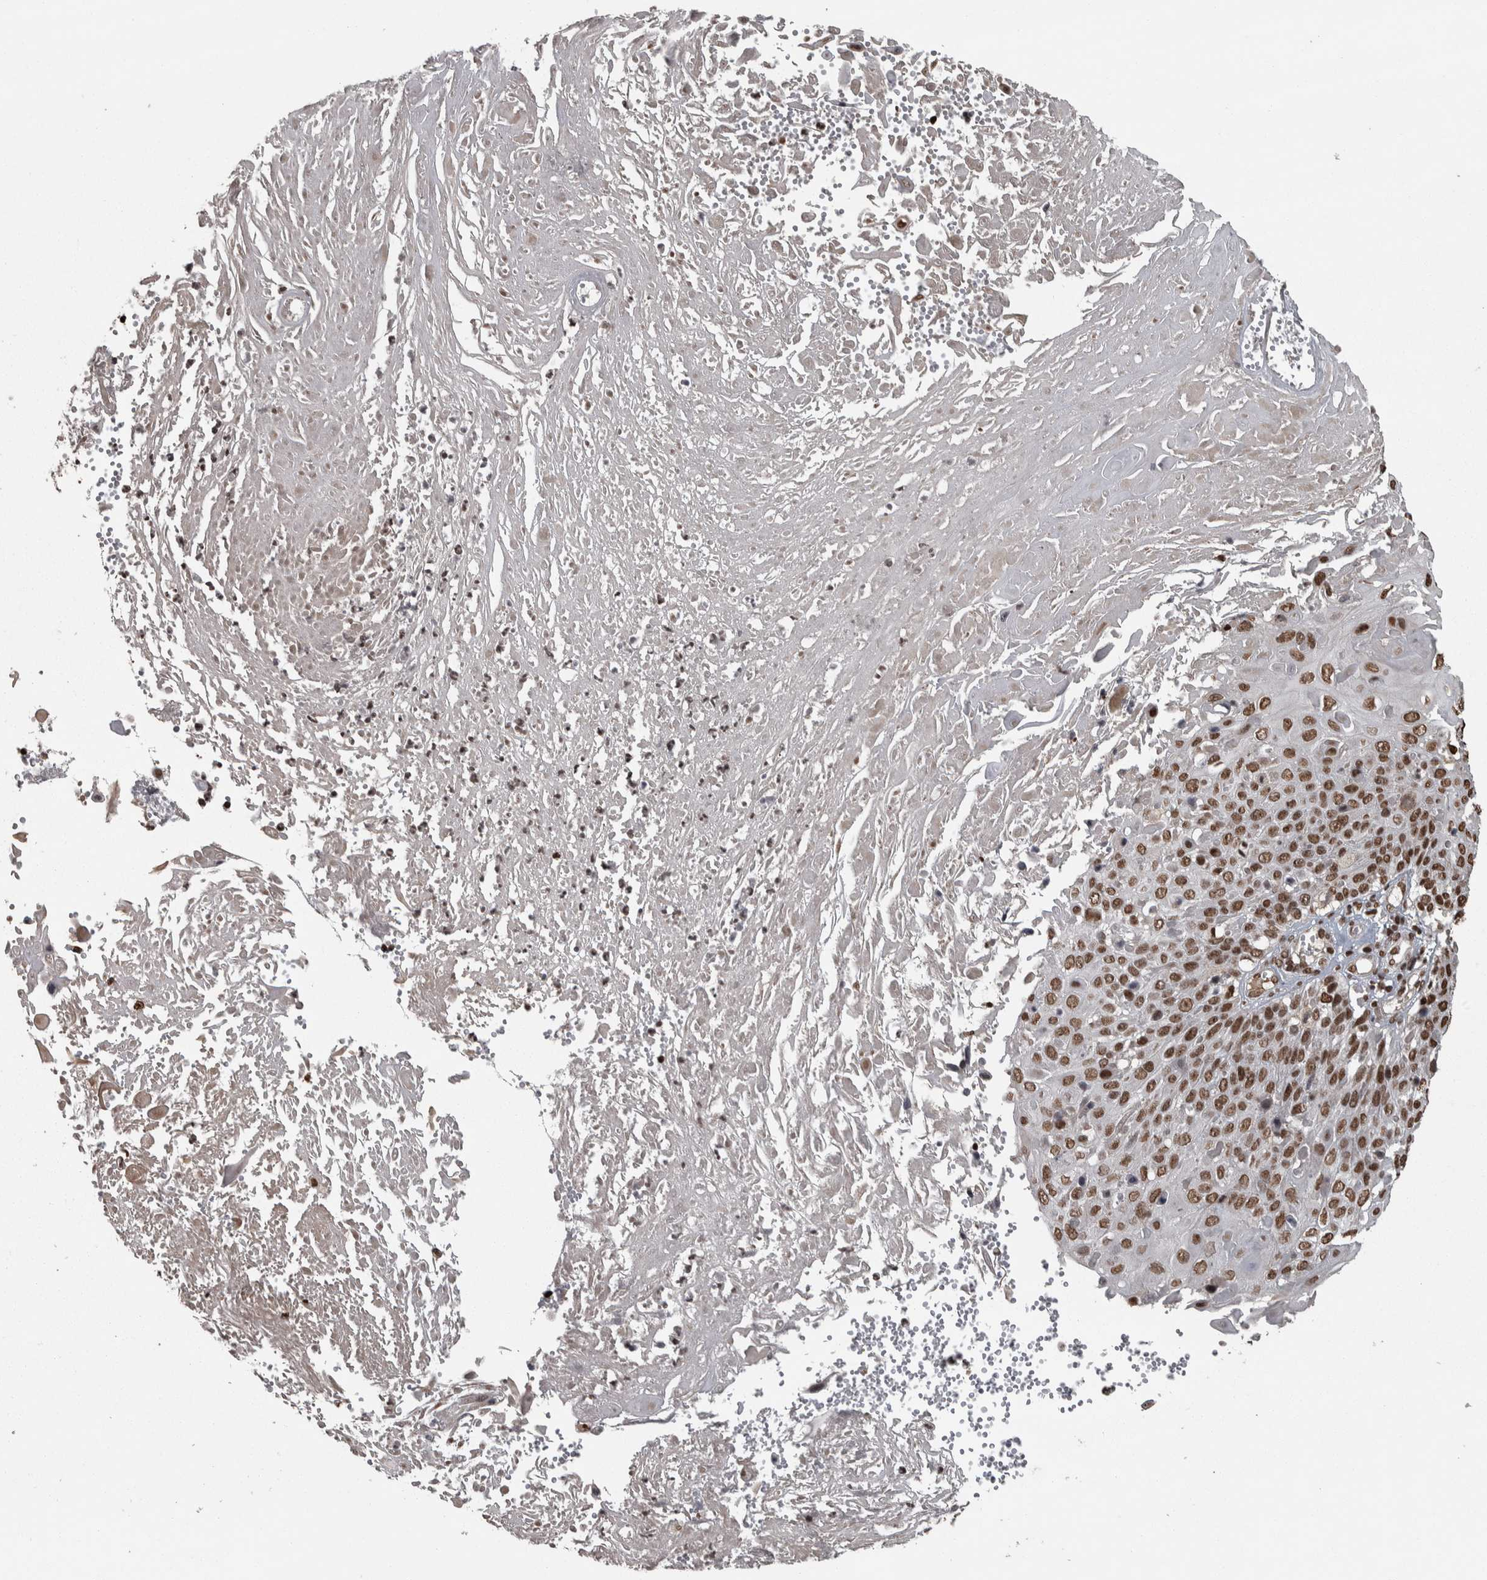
{"staining": {"intensity": "moderate", "quantity": ">75%", "location": "nuclear"}, "tissue": "cervical cancer", "cell_type": "Tumor cells", "image_type": "cancer", "snomed": [{"axis": "morphology", "description": "Squamous cell carcinoma, NOS"}, {"axis": "topography", "description": "Cervix"}], "caption": "Human cervical cancer (squamous cell carcinoma) stained with a protein marker demonstrates moderate staining in tumor cells.", "gene": "ZFHX4", "patient": {"sex": "female", "age": 74}}